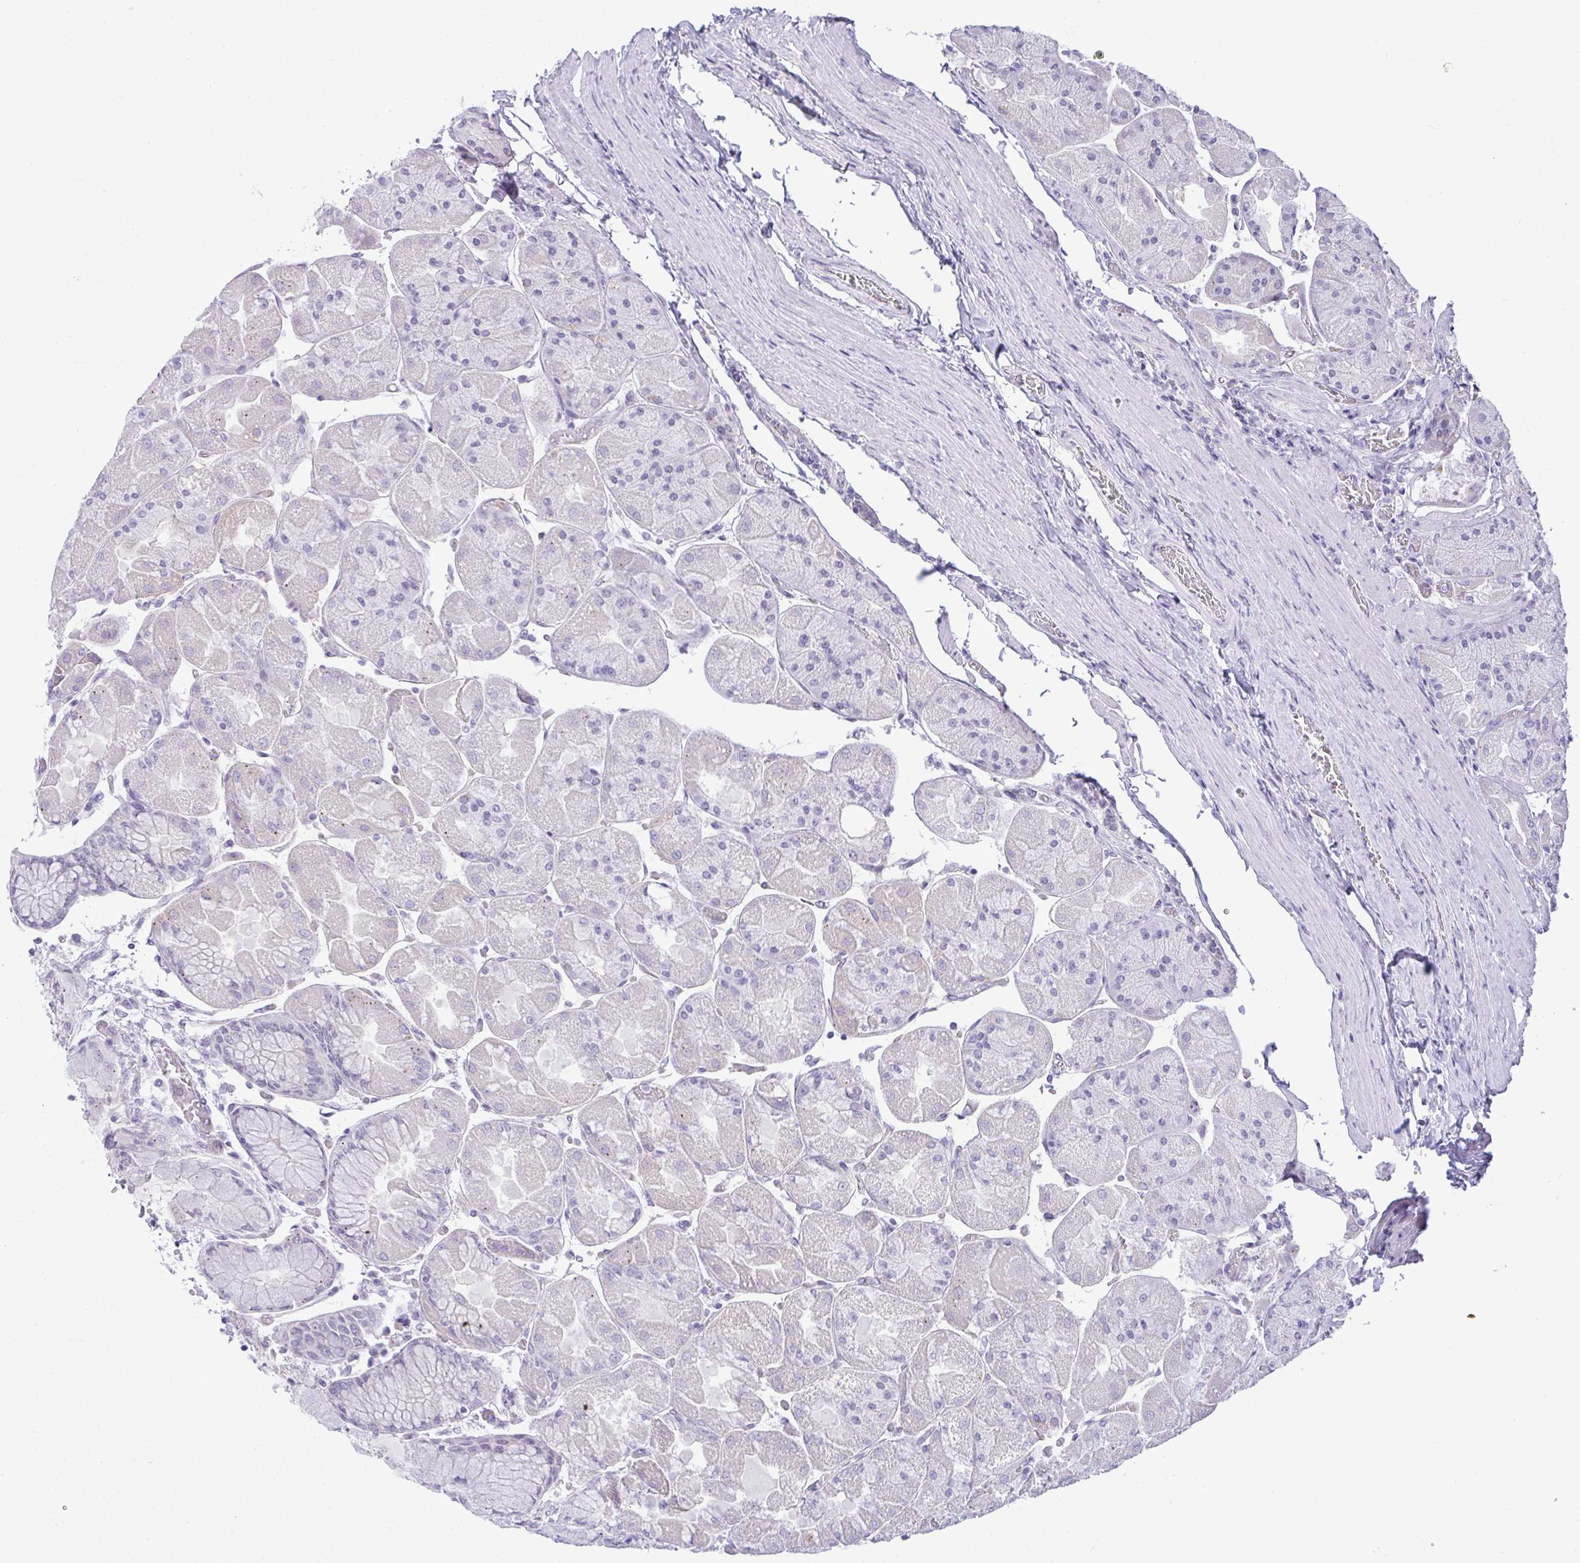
{"staining": {"intensity": "negative", "quantity": "none", "location": "none"}, "tissue": "stomach", "cell_type": "Glandular cells", "image_type": "normal", "snomed": [{"axis": "morphology", "description": "Normal tissue, NOS"}, {"axis": "topography", "description": "Stomach"}], "caption": "Photomicrograph shows no protein staining in glandular cells of benign stomach.", "gene": "FAM177A1", "patient": {"sex": "female", "age": 61}}